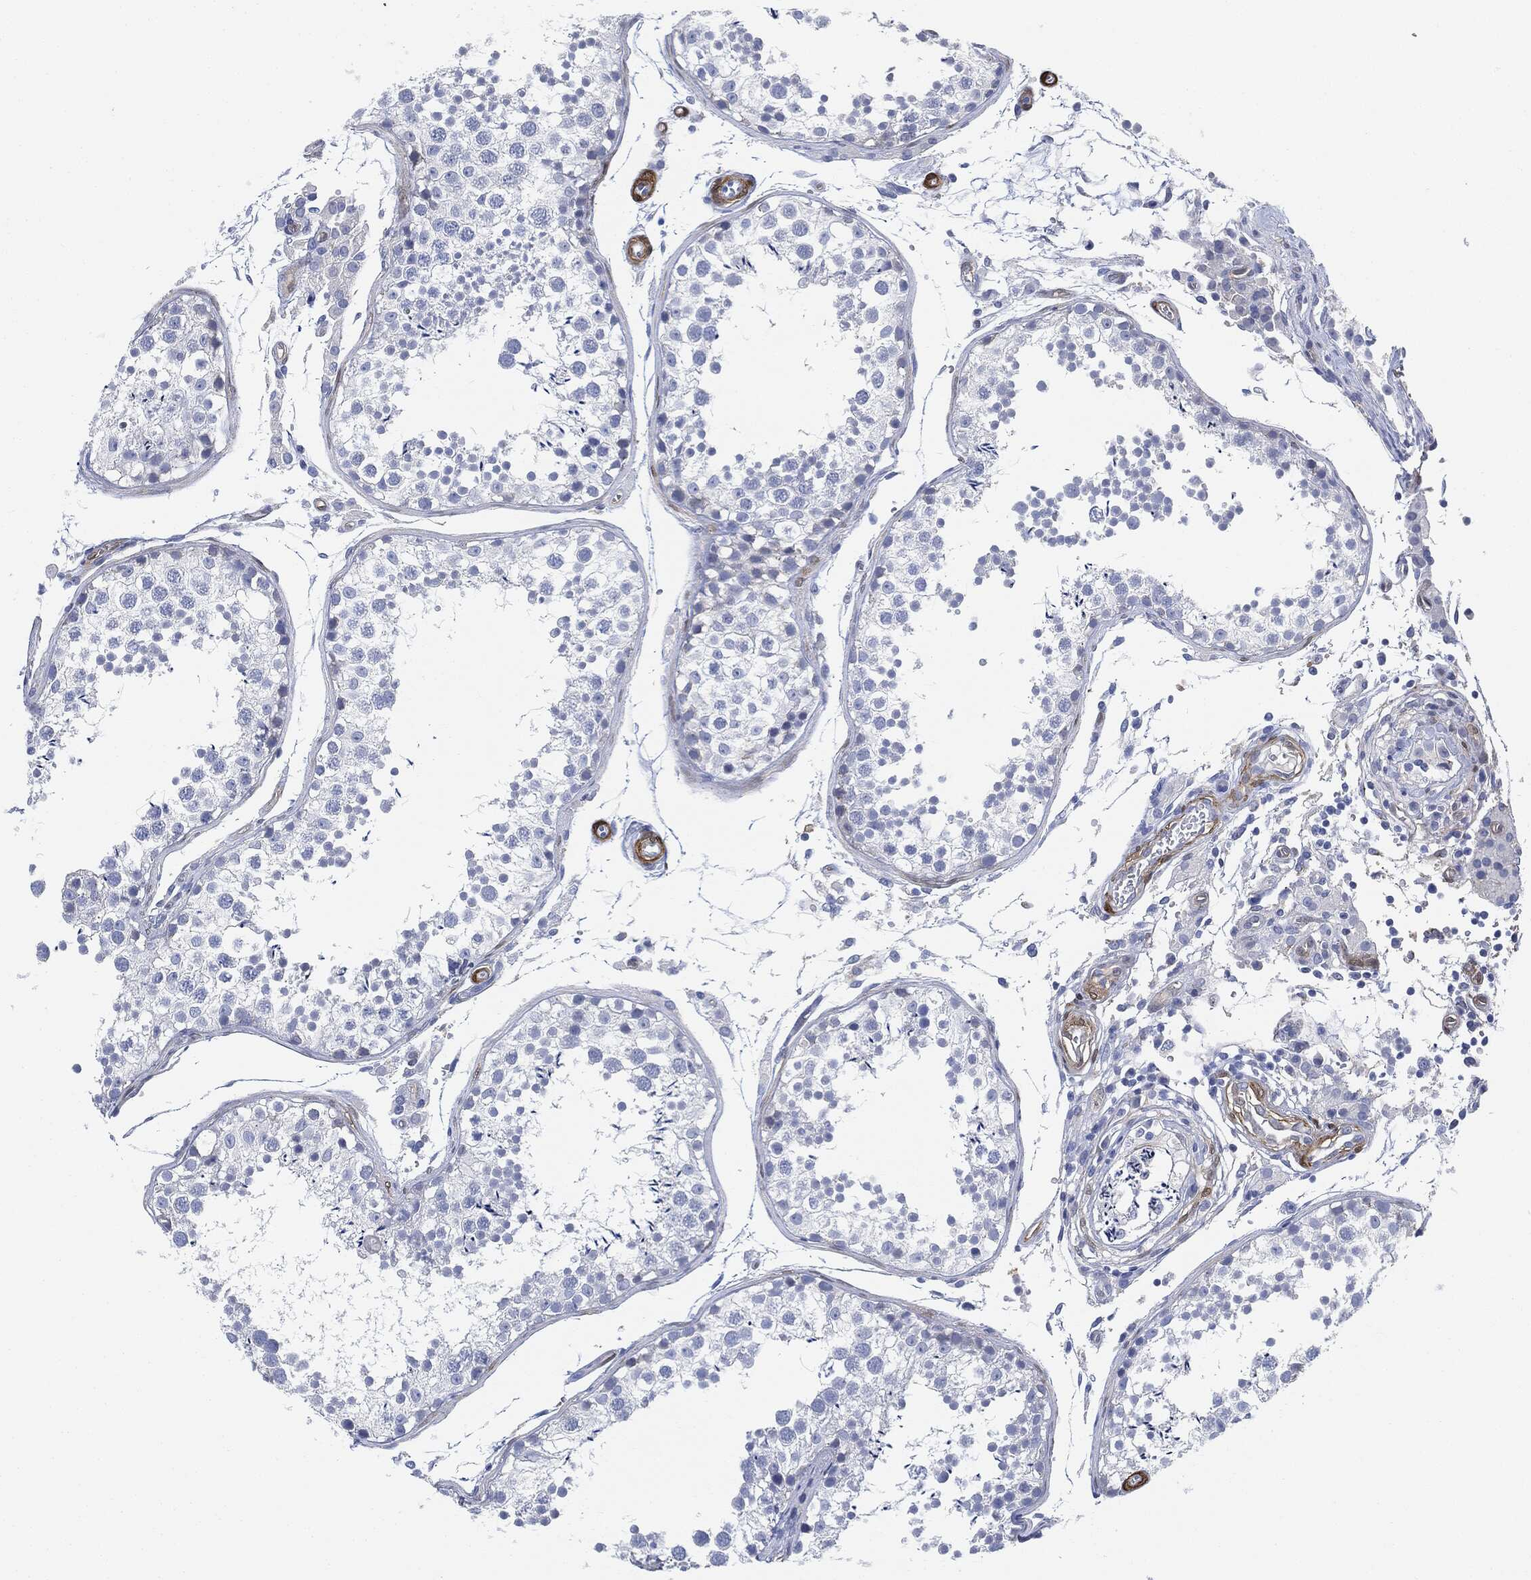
{"staining": {"intensity": "negative", "quantity": "none", "location": "none"}, "tissue": "testis", "cell_type": "Cells in seminiferous ducts", "image_type": "normal", "snomed": [{"axis": "morphology", "description": "Normal tissue, NOS"}, {"axis": "topography", "description": "Testis"}], "caption": "An immunohistochemistry histopathology image of normal testis is shown. There is no staining in cells in seminiferous ducts of testis.", "gene": "TAGLN", "patient": {"sex": "male", "age": 29}}